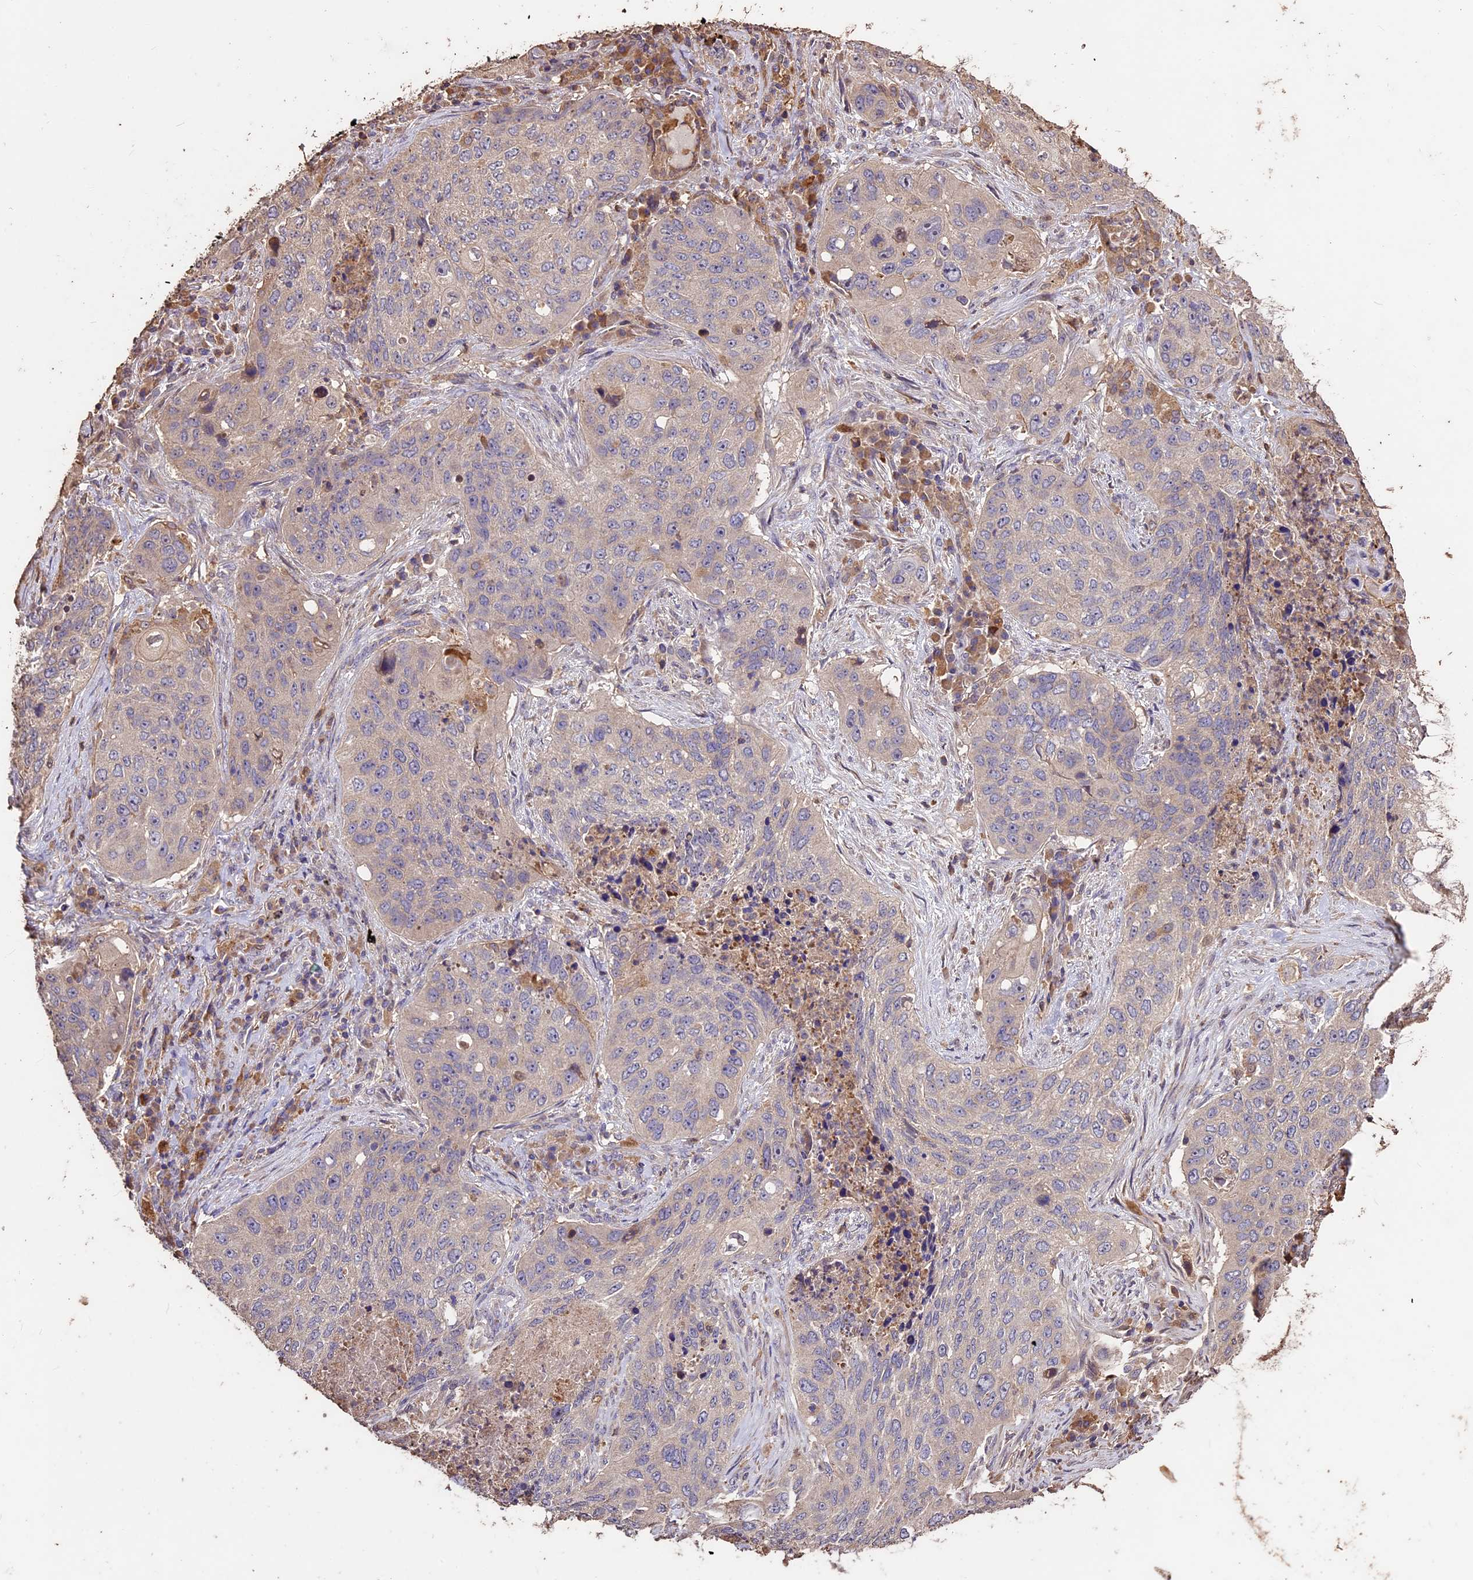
{"staining": {"intensity": "negative", "quantity": "none", "location": "none"}, "tissue": "lung cancer", "cell_type": "Tumor cells", "image_type": "cancer", "snomed": [{"axis": "morphology", "description": "Squamous cell carcinoma, NOS"}, {"axis": "topography", "description": "Lung"}], "caption": "A high-resolution micrograph shows immunohistochemistry staining of lung cancer, which demonstrates no significant staining in tumor cells.", "gene": "CRLF1", "patient": {"sex": "female", "age": 63}}